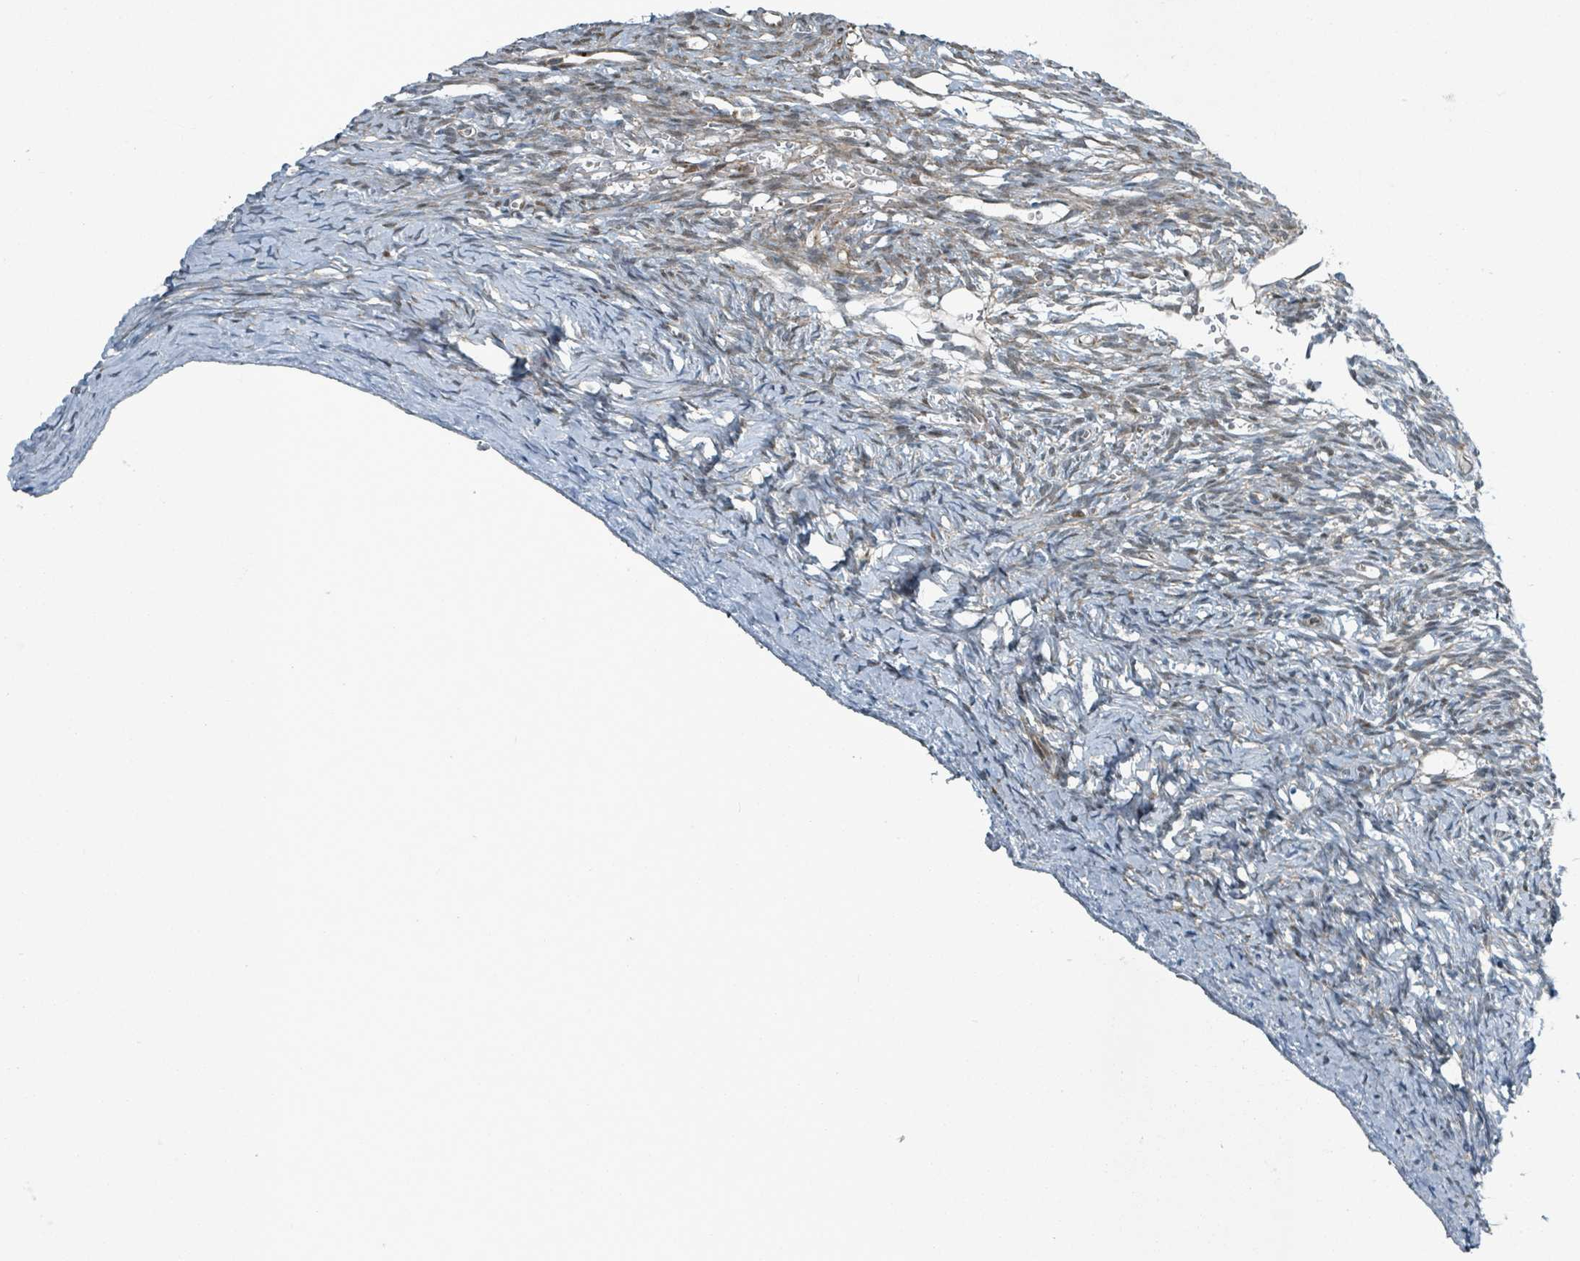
{"staining": {"intensity": "negative", "quantity": "none", "location": "none"}, "tissue": "ovary", "cell_type": "Ovarian stroma cells", "image_type": "normal", "snomed": [{"axis": "morphology", "description": "Normal tissue, NOS"}, {"axis": "topography", "description": "Ovary"}], "caption": "This is an immunohistochemistry (IHC) photomicrograph of normal human ovary. There is no staining in ovarian stroma cells.", "gene": "RHPN2", "patient": {"sex": "female", "age": 39}}